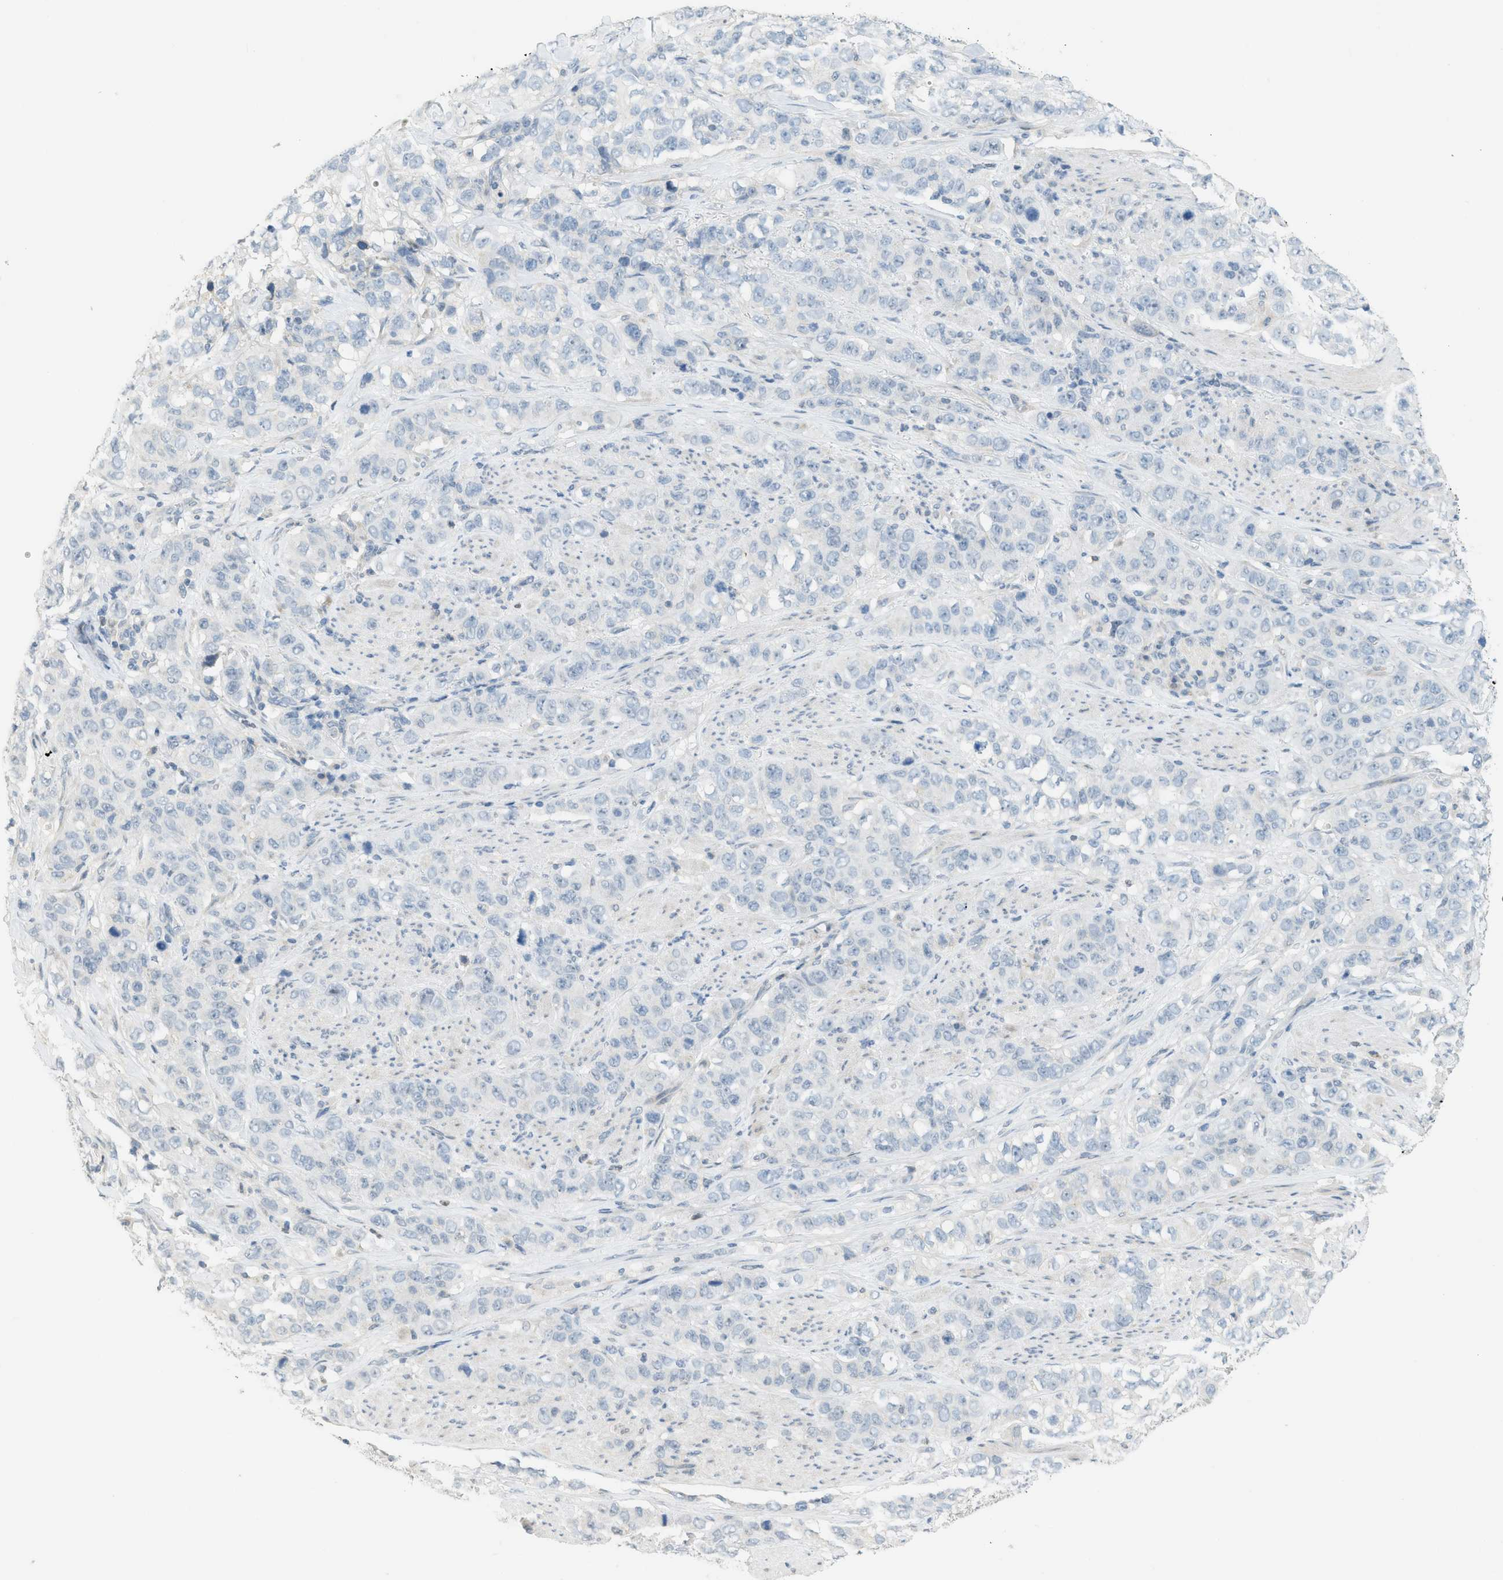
{"staining": {"intensity": "negative", "quantity": "none", "location": "none"}, "tissue": "stomach cancer", "cell_type": "Tumor cells", "image_type": "cancer", "snomed": [{"axis": "morphology", "description": "Adenocarcinoma, NOS"}, {"axis": "topography", "description": "Stomach"}], "caption": "High magnification brightfield microscopy of stomach cancer stained with DAB (3,3'-diaminobenzidine) (brown) and counterstained with hematoxylin (blue): tumor cells show no significant staining.", "gene": "TXNDC2", "patient": {"sex": "male", "age": 48}}